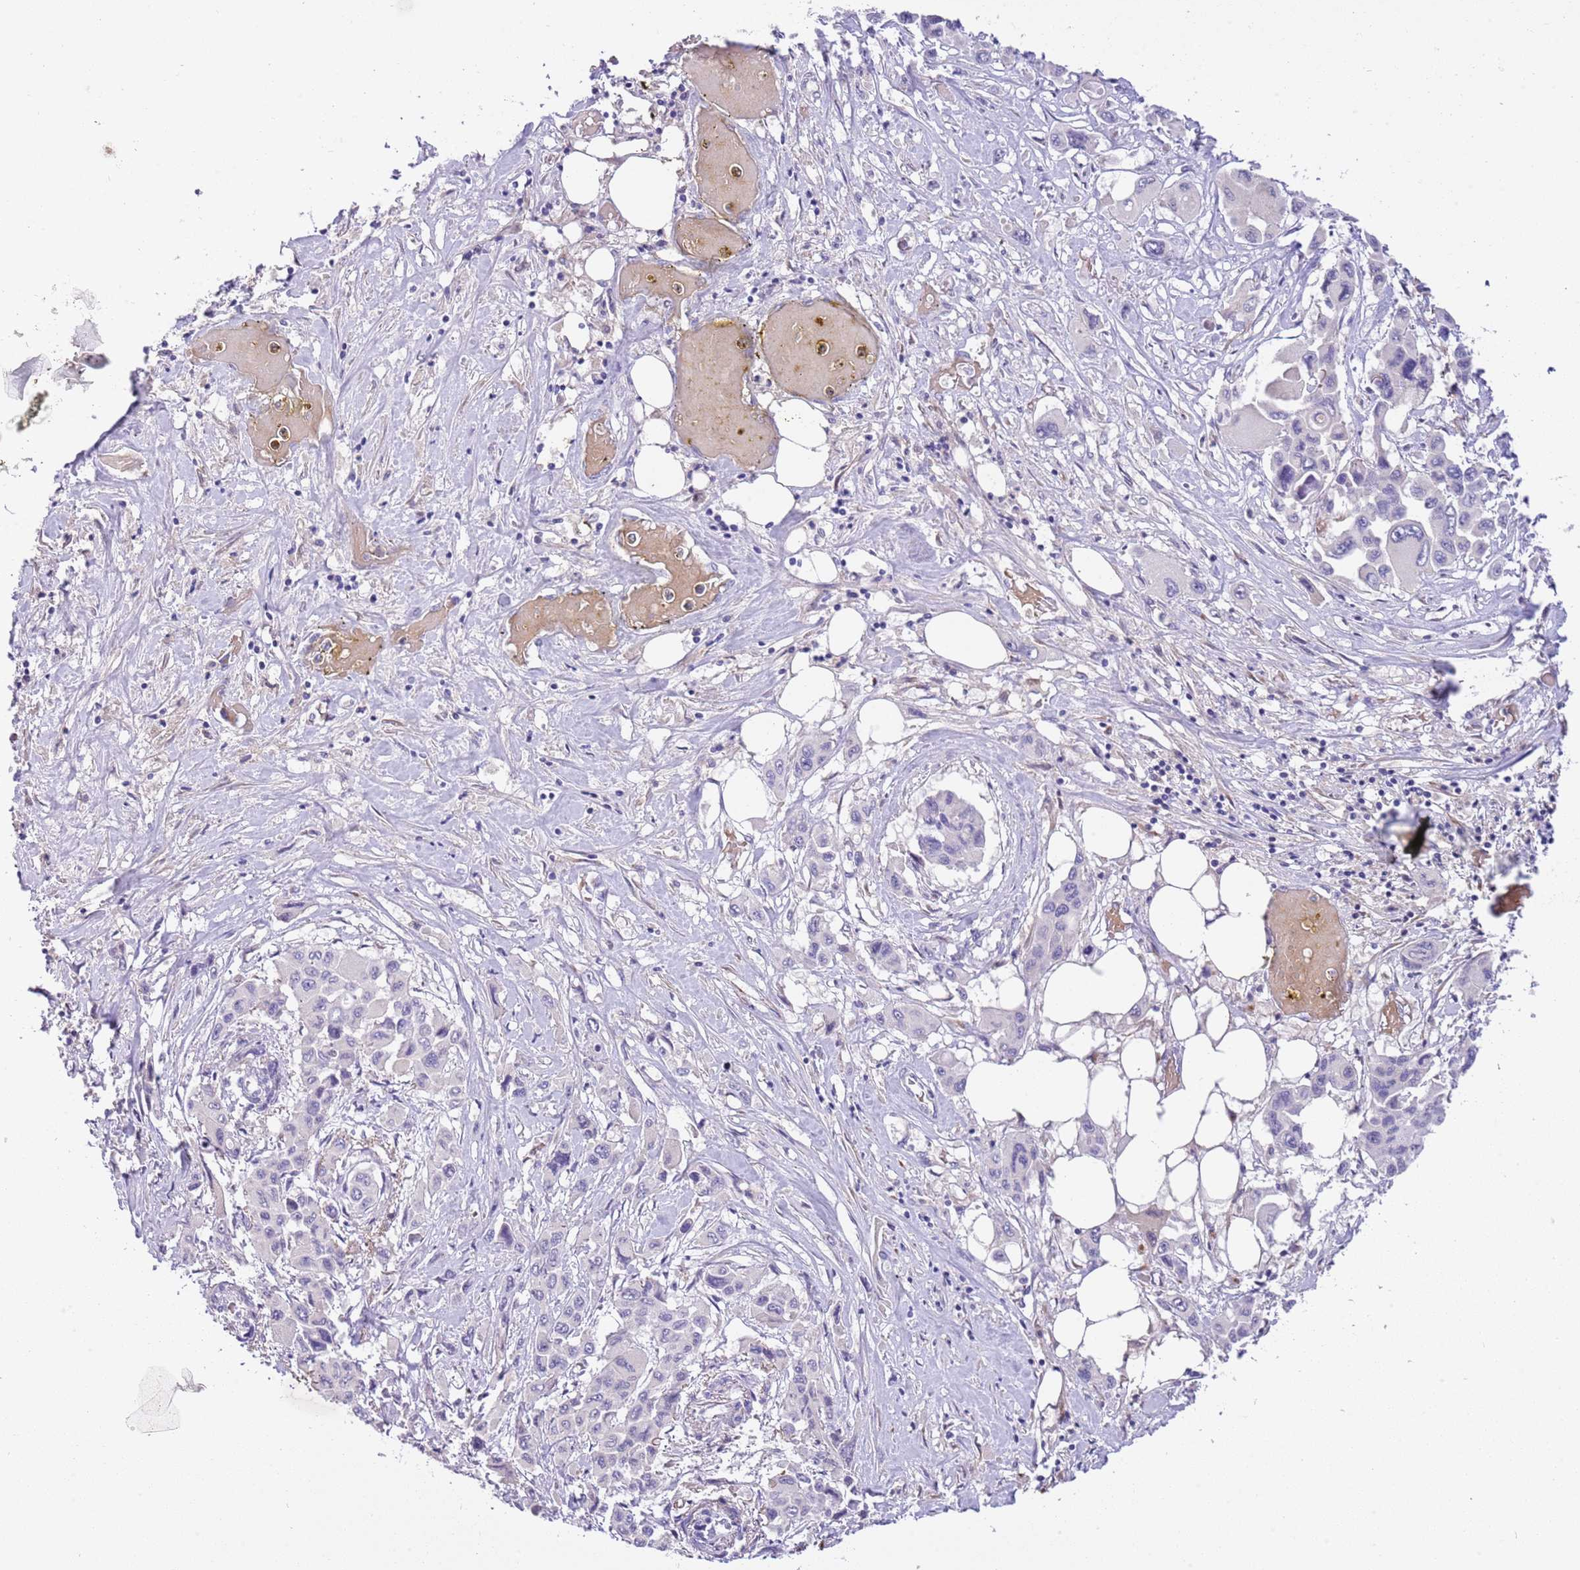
{"staining": {"intensity": "negative", "quantity": "none", "location": "none"}, "tissue": "pancreatic cancer", "cell_type": "Tumor cells", "image_type": "cancer", "snomed": [{"axis": "morphology", "description": "Adenocarcinoma, NOS"}, {"axis": "topography", "description": "Pancreas"}], "caption": "Tumor cells are negative for brown protein staining in pancreatic adenocarcinoma.", "gene": "CFAP73", "patient": {"sex": "male", "age": 92}}